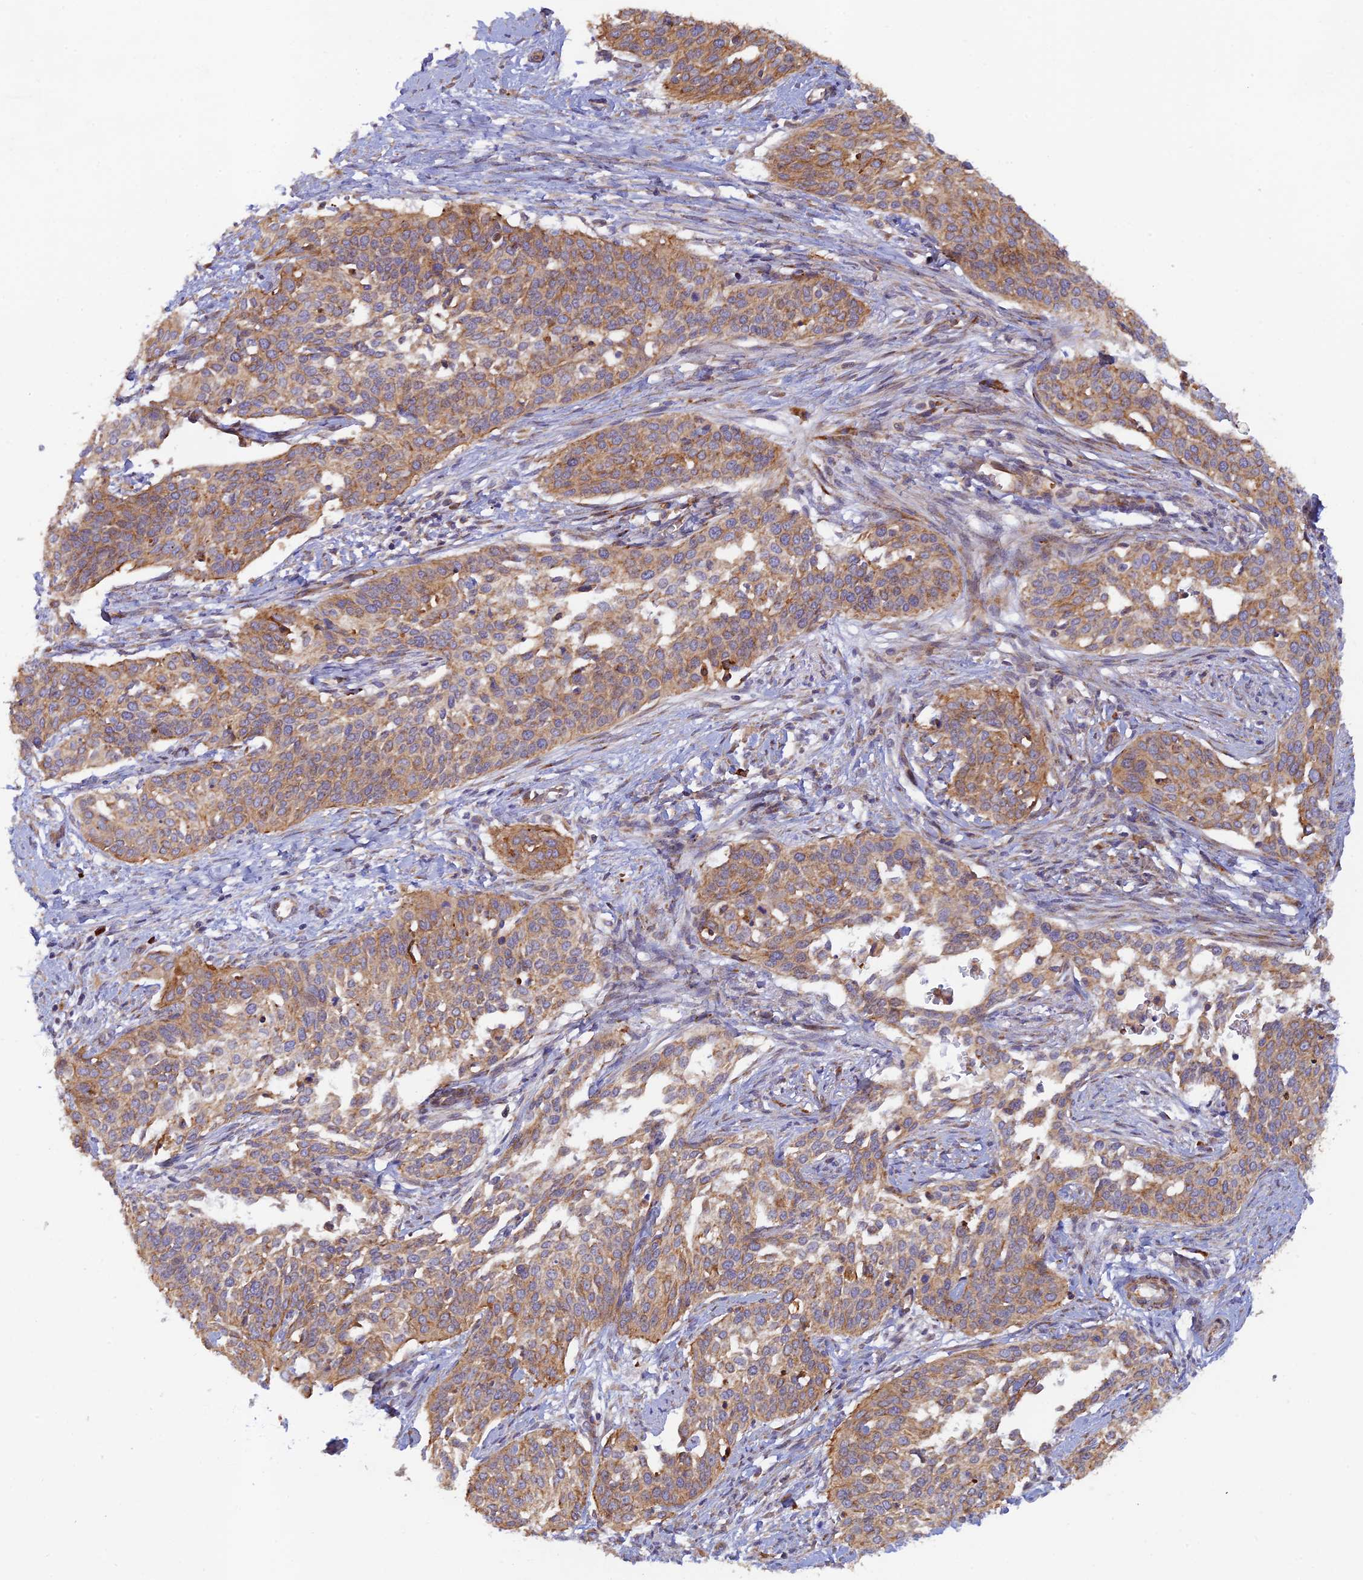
{"staining": {"intensity": "moderate", "quantity": ">75%", "location": "cytoplasmic/membranous"}, "tissue": "cervical cancer", "cell_type": "Tumor cells", "image_type": "cancer", "snomed": [{"axis": "morphology", "description": "Squamous cell carcinoma, NOS"}, {"axis": "topography", "description": "Cervix"}], "caption": "Immunohistochemistry micrograph of cervical cancer stained for a protein (brown), which reveals medium levels of moderate cytoplasmic/membranous staining in about >75% of tumor cells.", "gene": "GMCL1", "patient": {"sex": "female", "age": 44}}